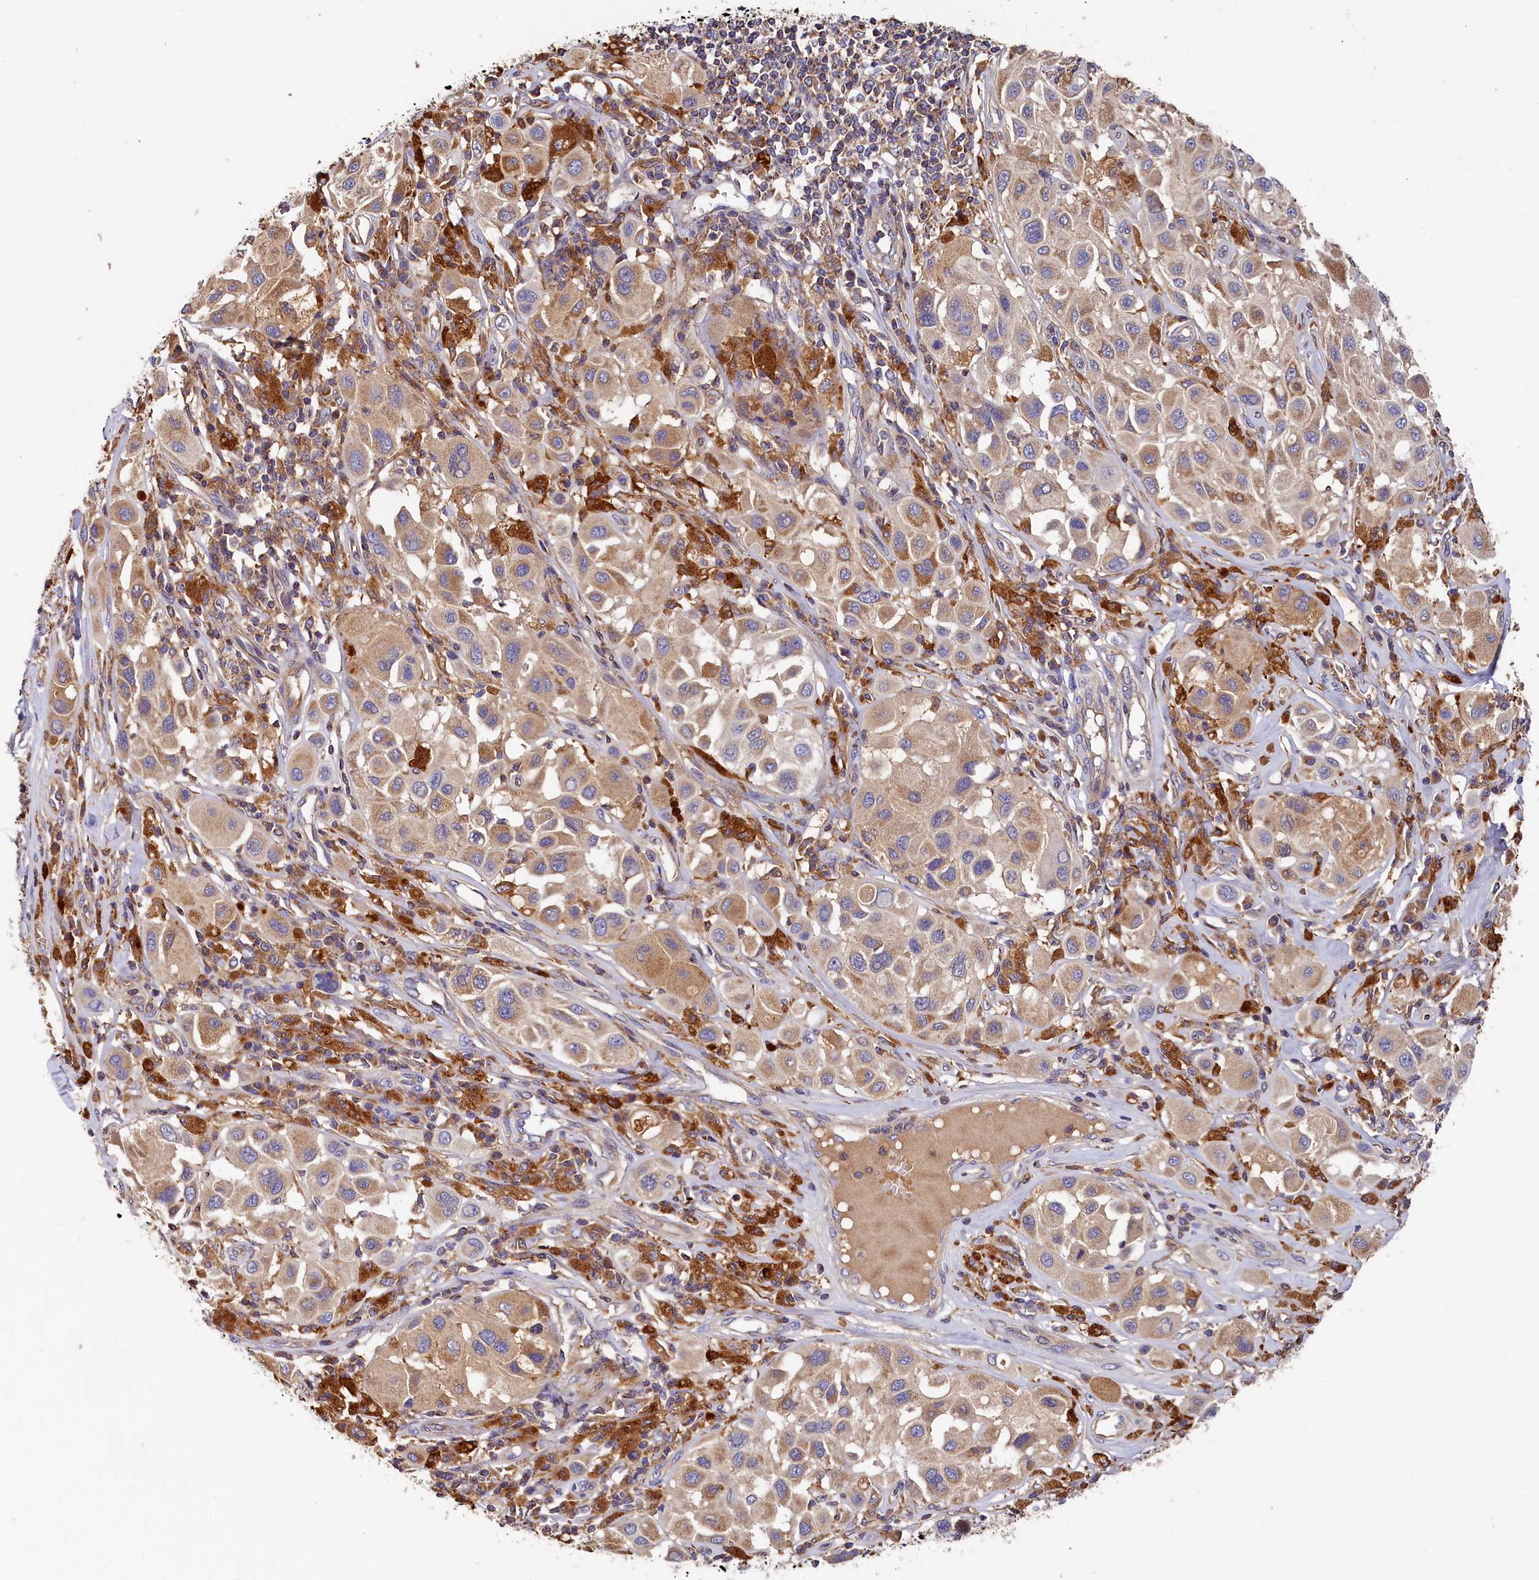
{"staining": {"intensity": "moderate", "quantity": ">75%", "location": "cytoplasmic/membranous"}, "tissue": "melanoma", "cell_type": "Tumor cells", "image_type": "cancer", "snomed": [{"axis": "morphology", "description": "Malignant melanoma, Metastatic site"}, {"axis": "topography", "description": "Skin"}], "caption": "Moderate cytoplasmic/membranous positivity for a protein is identified in approximately >75% of tumor cells of malignant melanoma (metastatic site) using IHC.", "gene": "SEC31B", "patient": {"sex": "male", "age": 41}}